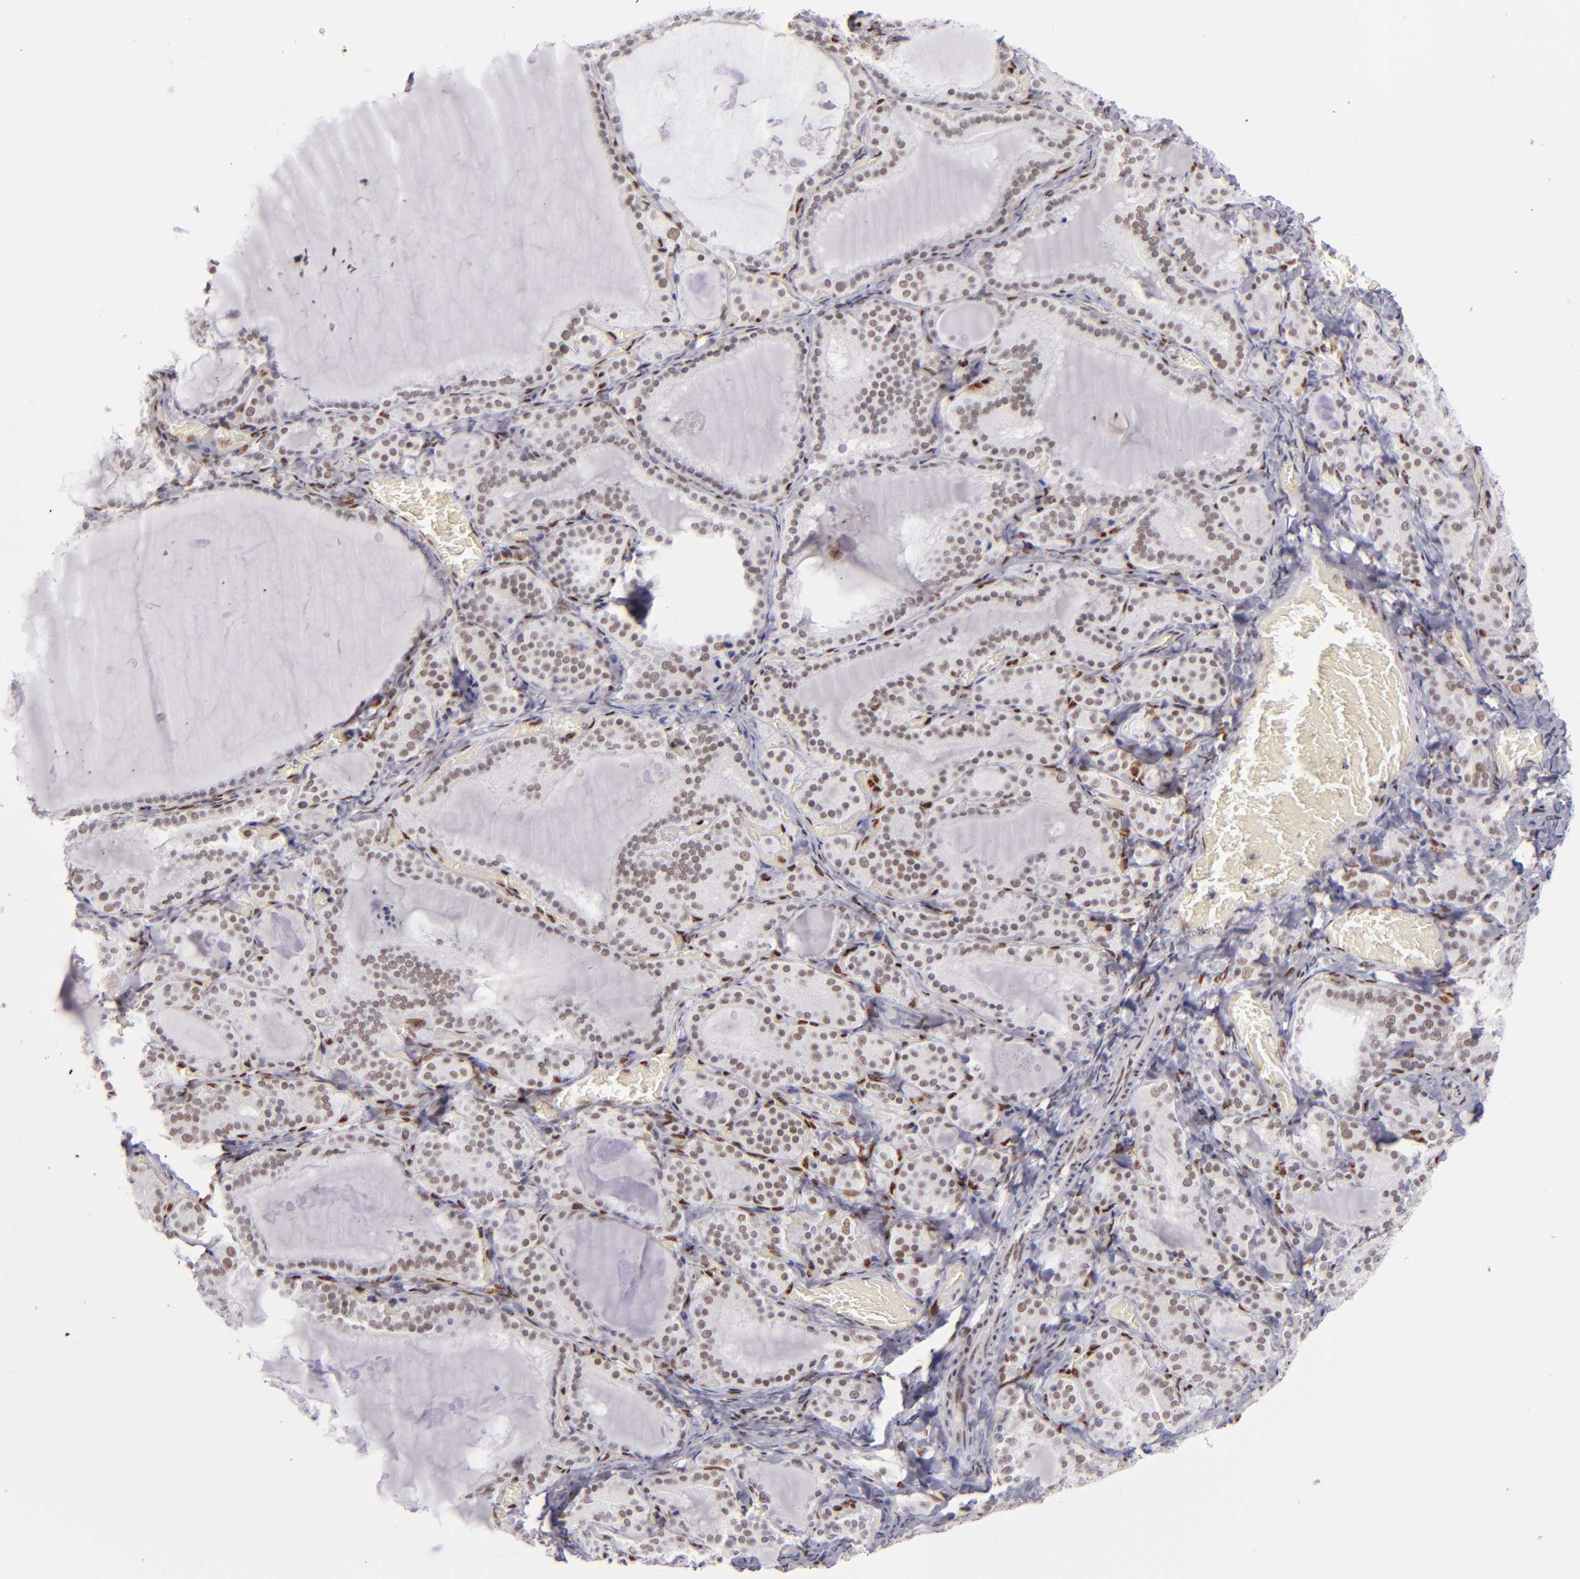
{"staining": {"intensity": "moderate", "quantity": "25%-75%", "location": "nuclear"}, "tissue": "thyroid gland", "cell_type": "Glandular cells", "image_type": "normal", "snomed": [{"axis": "morphology", "description": "Normal tissue, NOS"}, {"axis": "topography", "description": "Thyroid gland"}], "caption": "An immunohistochemistry (IHC) image of benign tissue is shown. Protein staining in brown shows moderate nuclear positivity in thyroid gland within glandular cells.", "gene": "TOP3A", "patient": {"sex": "female", "age": 33}}